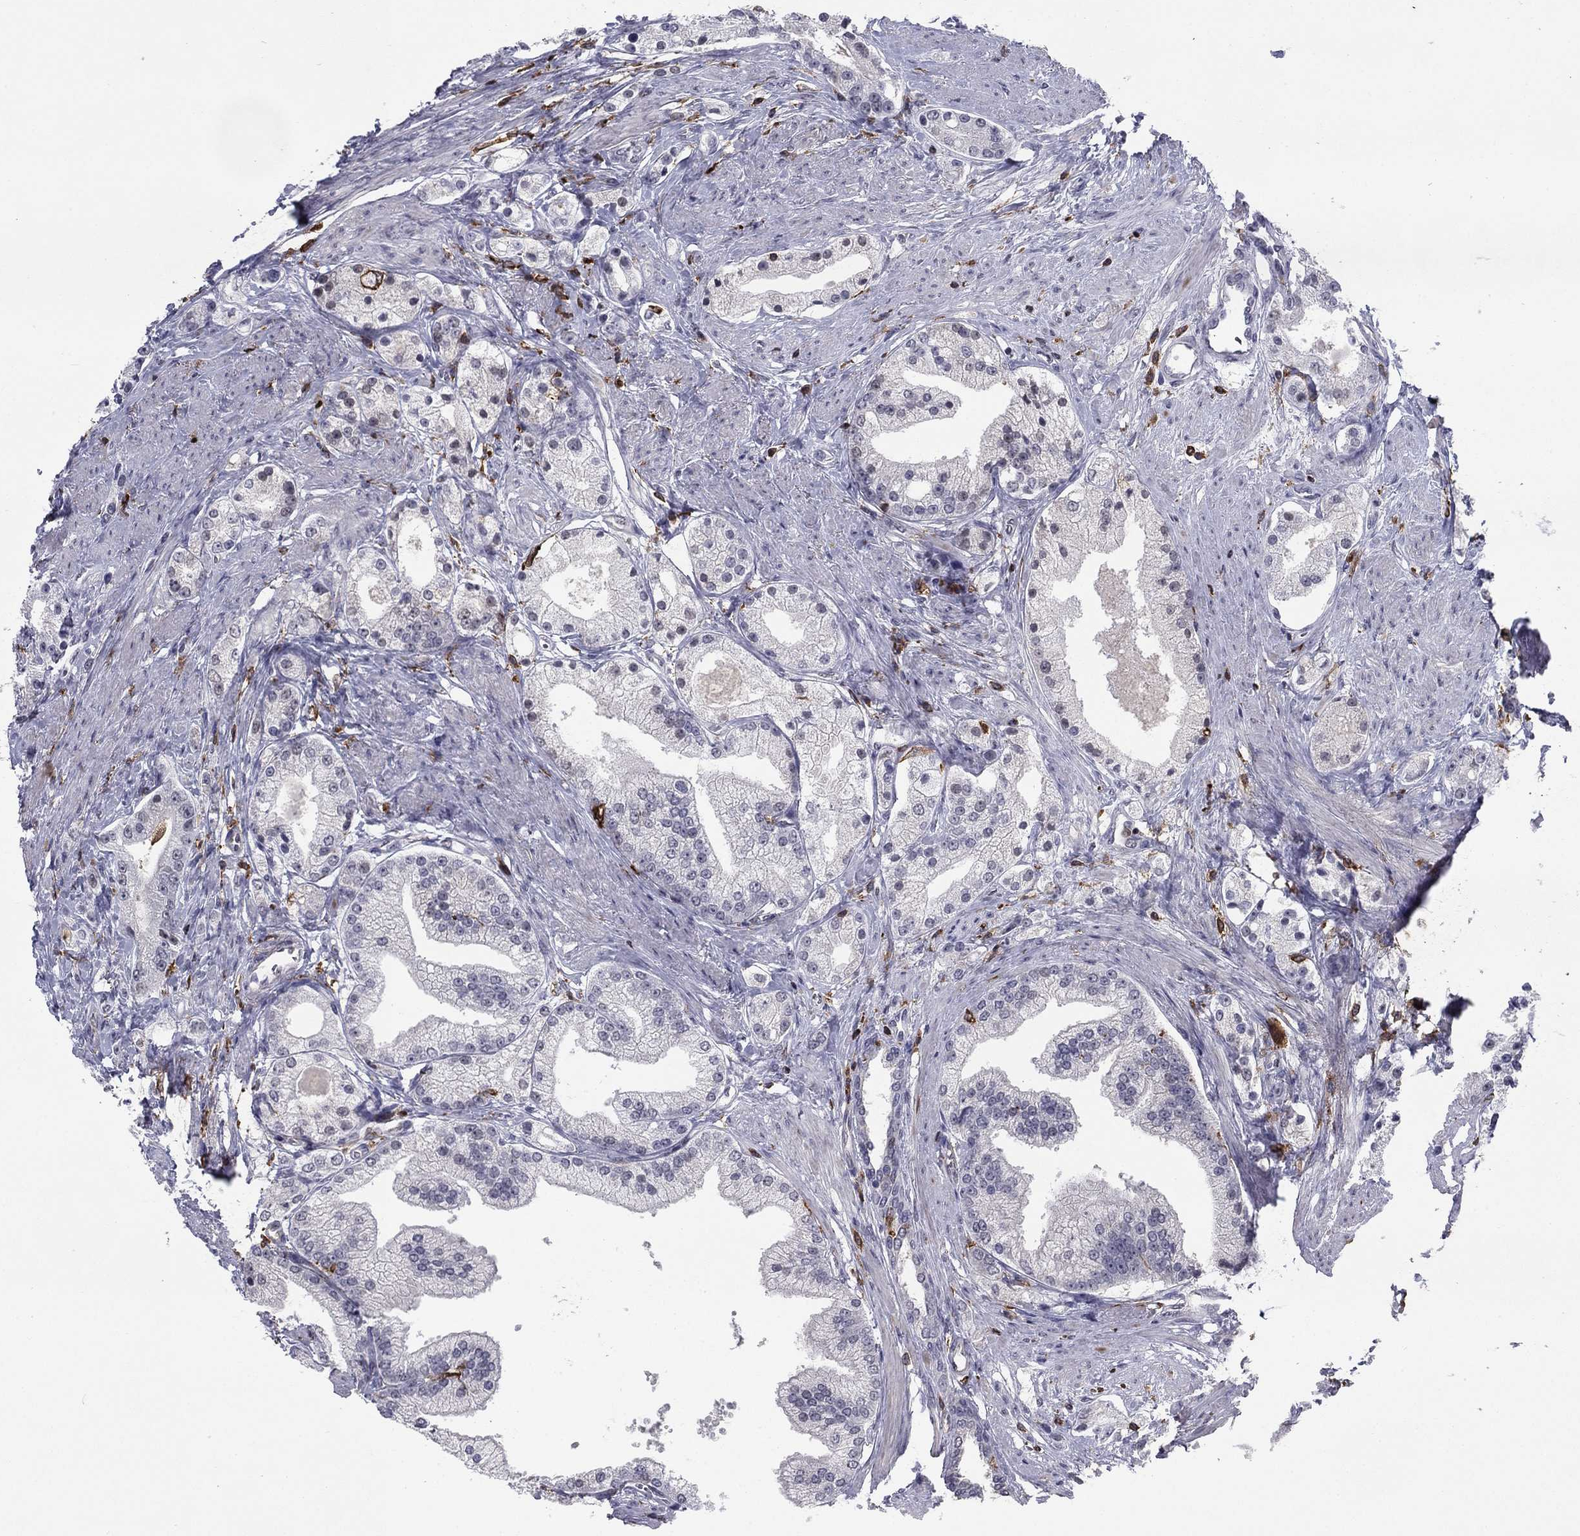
{"staining": {"intensity": "negative", "quantity": "none", "location": "none"}, "tissue": "prostate cancer", "cell_type": "Tumor cells", "image_type": "cancer", "snomed": [{"axis": "morphology", "description": "Adenocarcinoma, NOS"}, {"axis": "topography", "description": "Prostate and seminal vesicle, NOS"}, {"axis": "topography", "description": "Prostate"}], "caption": "IHC of adenocarcinoma (prostate) displays no staining in tumor cells.", "gene": "PLCB2", "patient": {"sex": "male", "age": 67}}